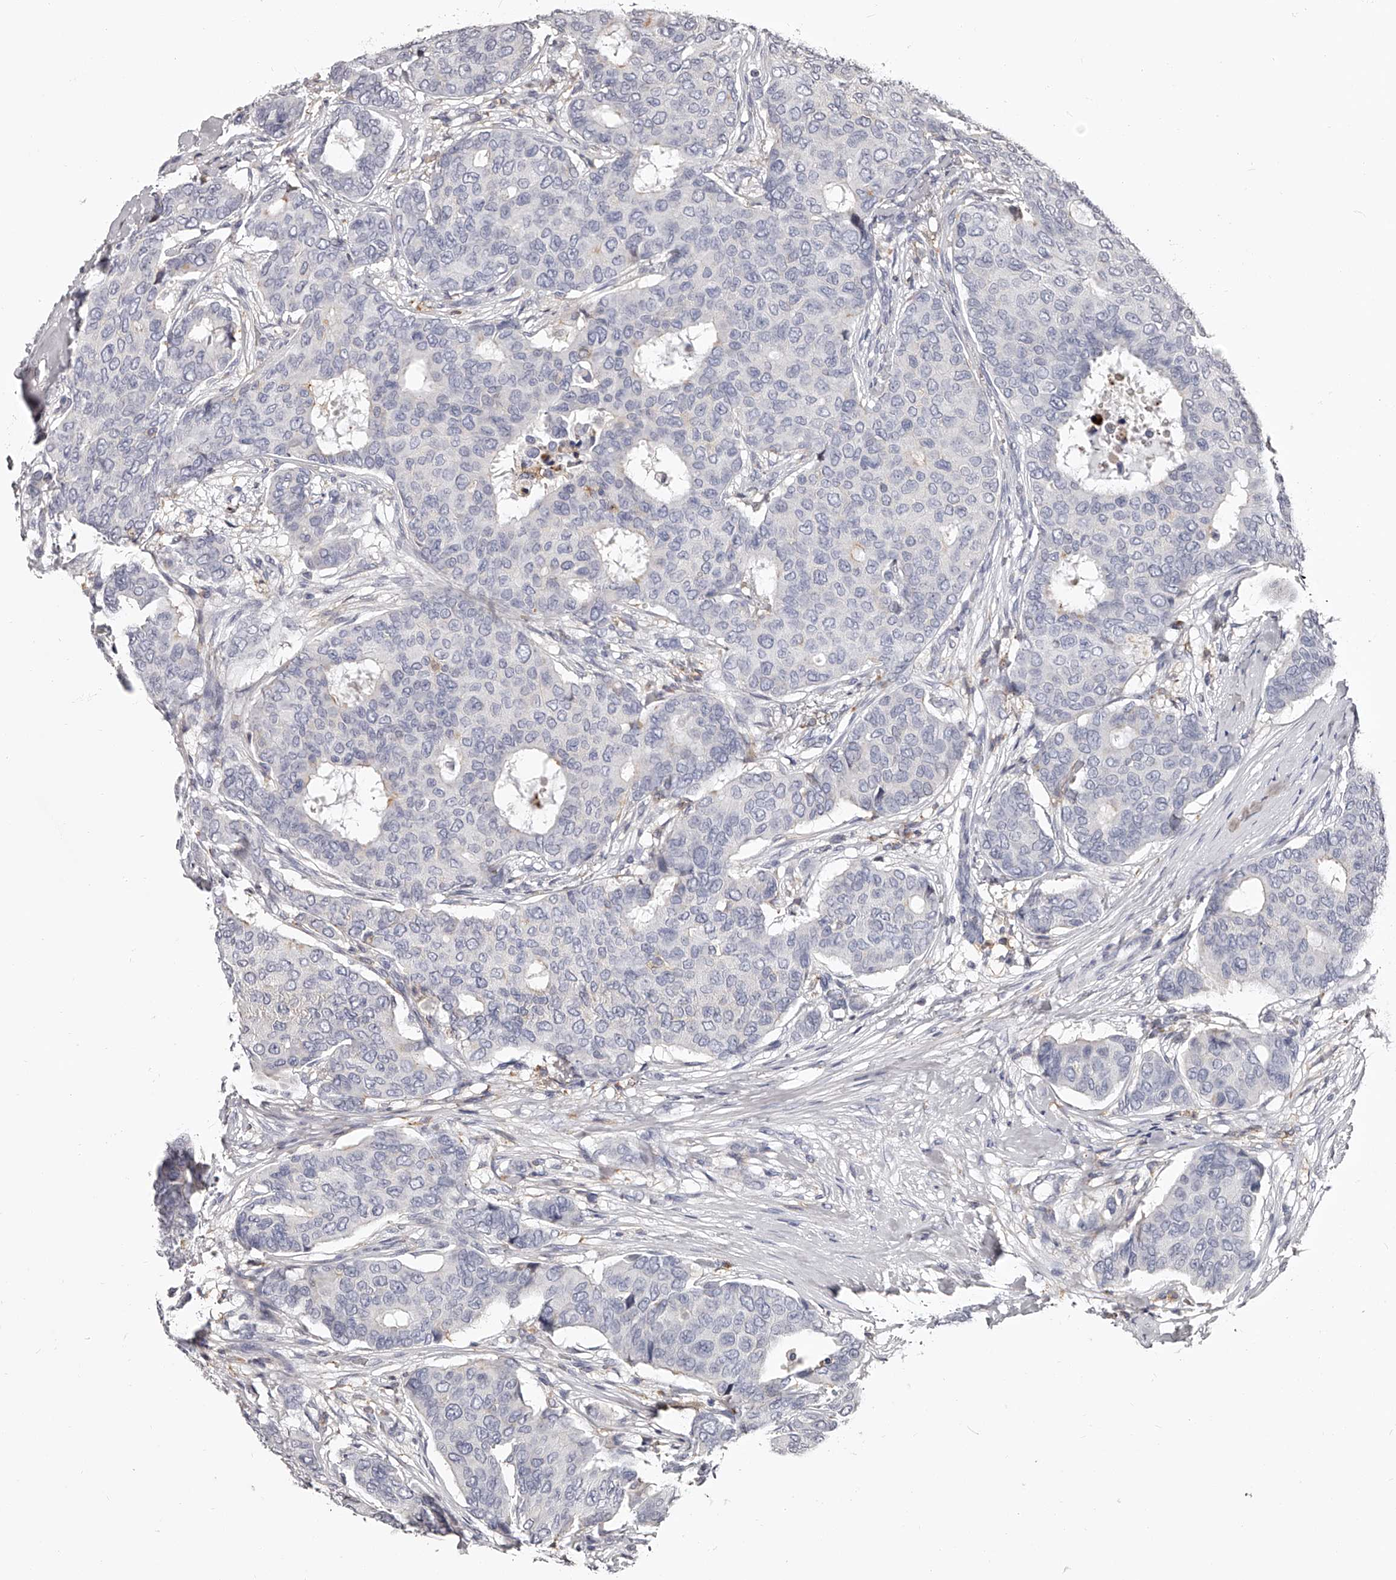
{"staining": {"intensity": "negative", "quantity": "none", "location": "none"}, "tissue": "breast cancer", "cell_type": "Tumor cells", "image_type": "cancer", "snomed": [{"axis": "morphology", "description": "Duct carcinoma"}, {"axis": "topography", "description": "Breast"}], "caption": "An IHC histopathology image of breast cancer (intraductal carcinoma) is shown. There is no staining in tumor cells of breast cancer (intraductal carcinoma).", "gene": "PACSIN1", "patient": {"sex": "female", "age": 75}}